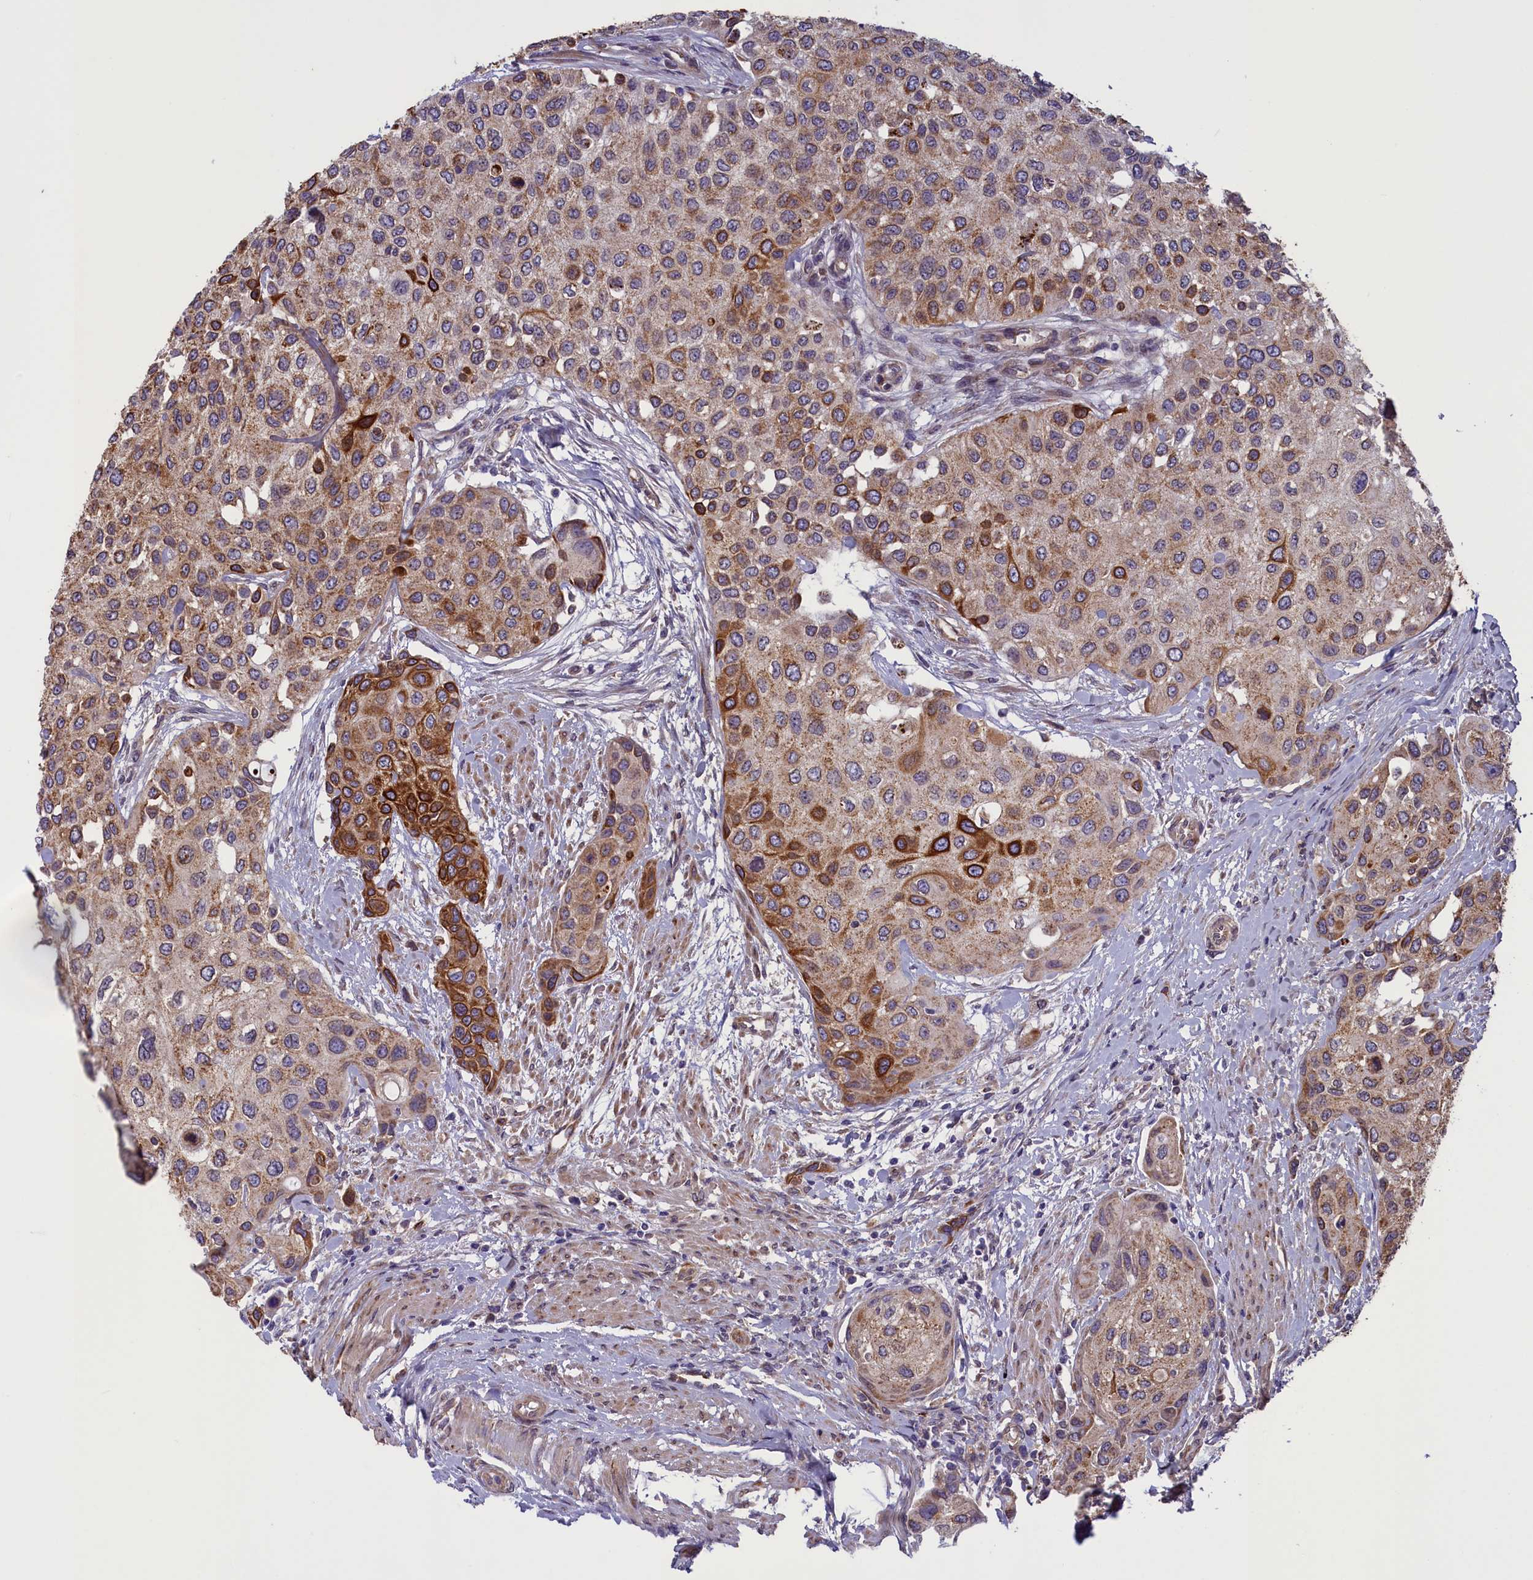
{"staining": {"intensity": "strong", "quantity": "25%-75%", "location": "cytoplasmic/membranous"}, "tissue": "urothelial cancer", "cell_type": "Tumor cells", "image_type": "cancer", "snomed": [{"axis": "morphology", "description": "Normal tissue, NOS"}, {"axis": "morphology", "description": "Urothelial carcinoma, High grade"}, {"axis": "topography", "description": "Vascular tissue"}, {"axis": "topography", "description": "Urinary bladder"}], "caption": "DAB immunohistochemical staining of urothelial cancer displays strong cytoplasmic/membranous protein expression in about 25%-75% of tumor cells.", "gene": "ACAD8", "patient": {"sex": "female", "age": 56}}